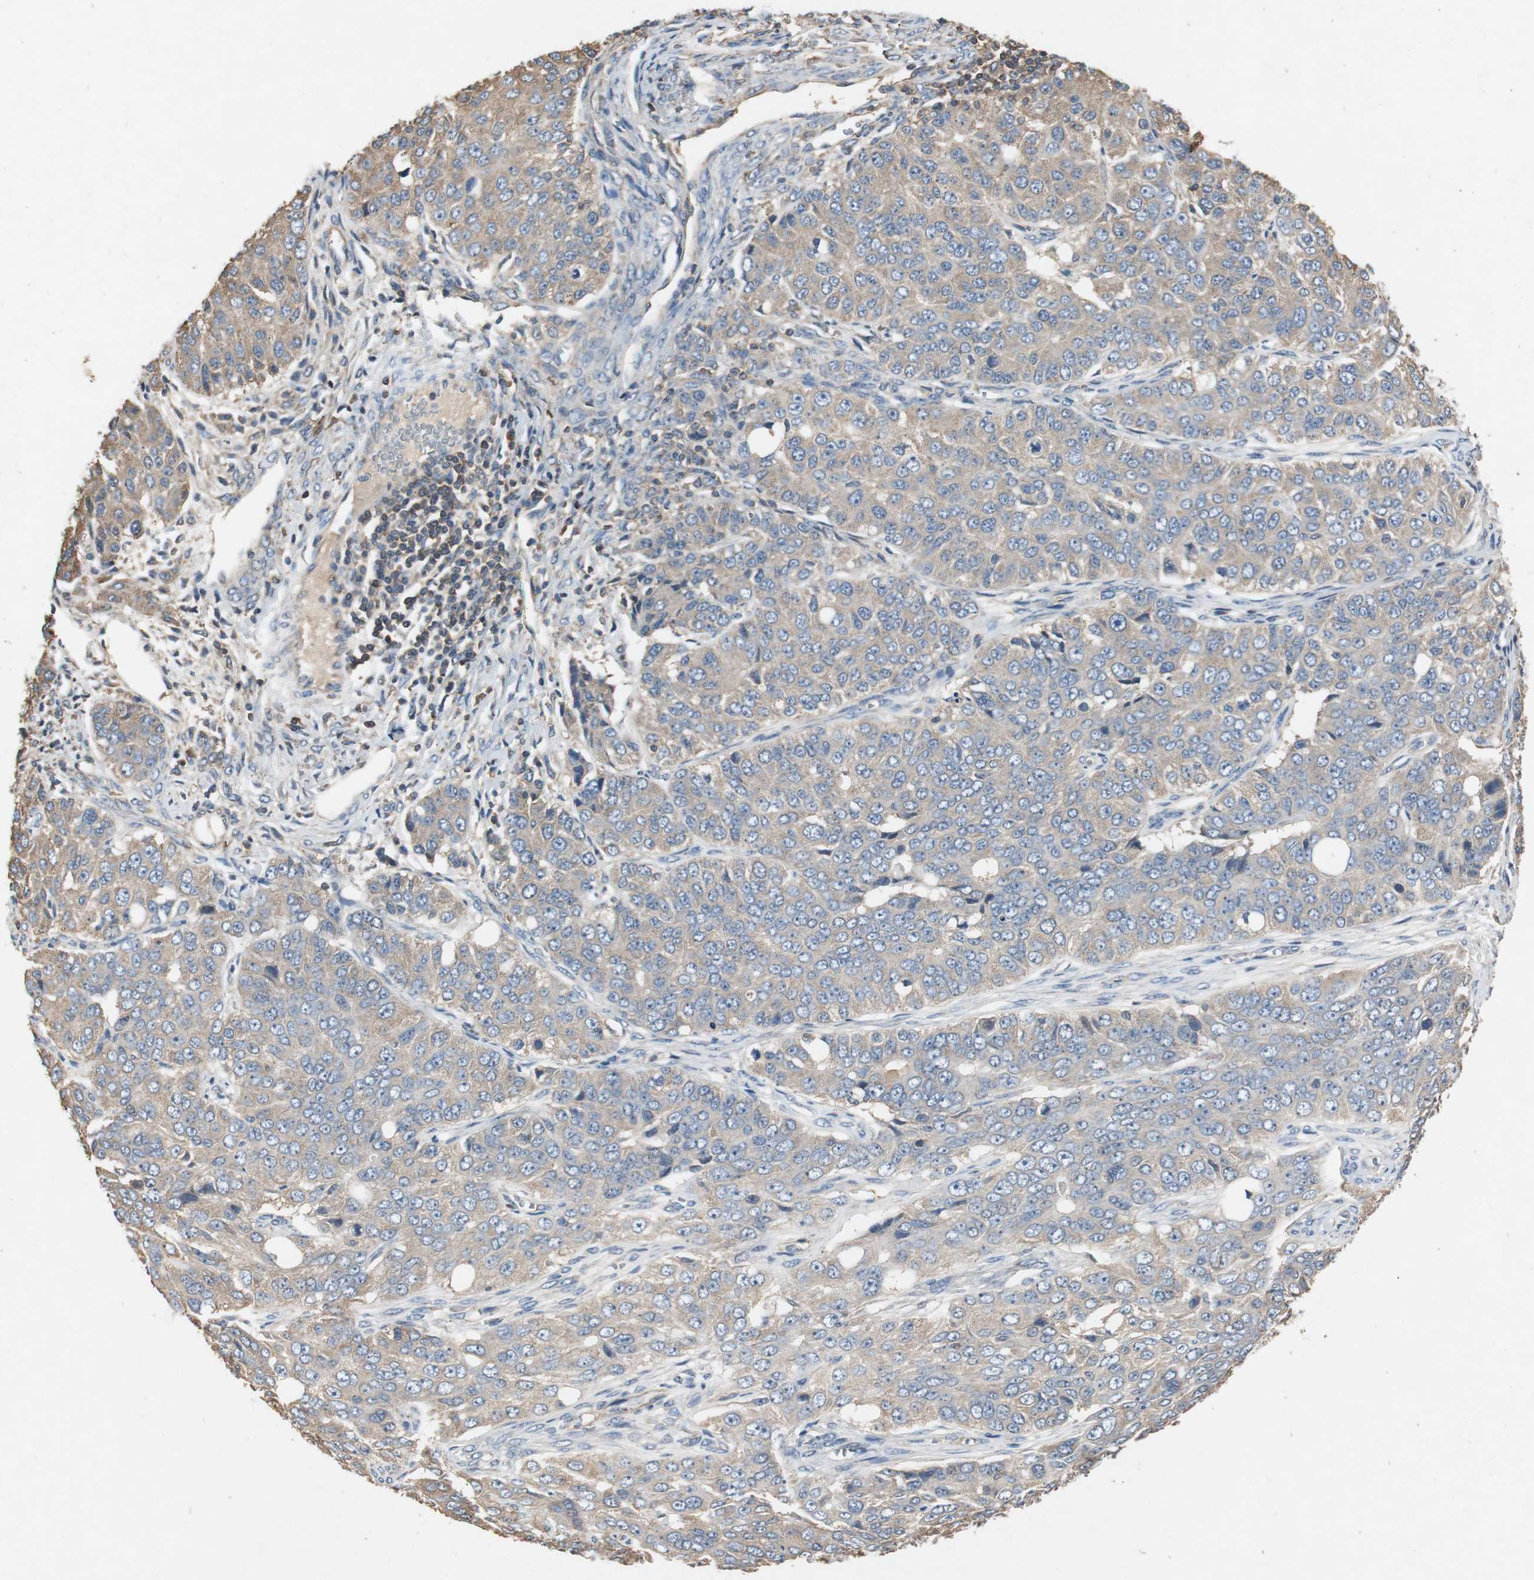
{"staining": {"intensity": "weak", "quantity": "25%-75%", "location": "cytoplasmic/membranous"}, "tissue": "ovarian cancer", "cell_type": "Tumor cells", "image_type": "cancer", "snomed": [{"axis": "morphology", "description": "Carcinoma, endometroid"}, {"axis": "topography", "description": "Ovary"}], "caption": "Weak cytoplasmic/membranous staining for a protein is seen in approximately 25%-75% of tumor cells of ovarian endometroid carcinoma using immunohistochemistry.", "gene": "TNFRSF14", "patient": {"sex": "female", "age": 51}}